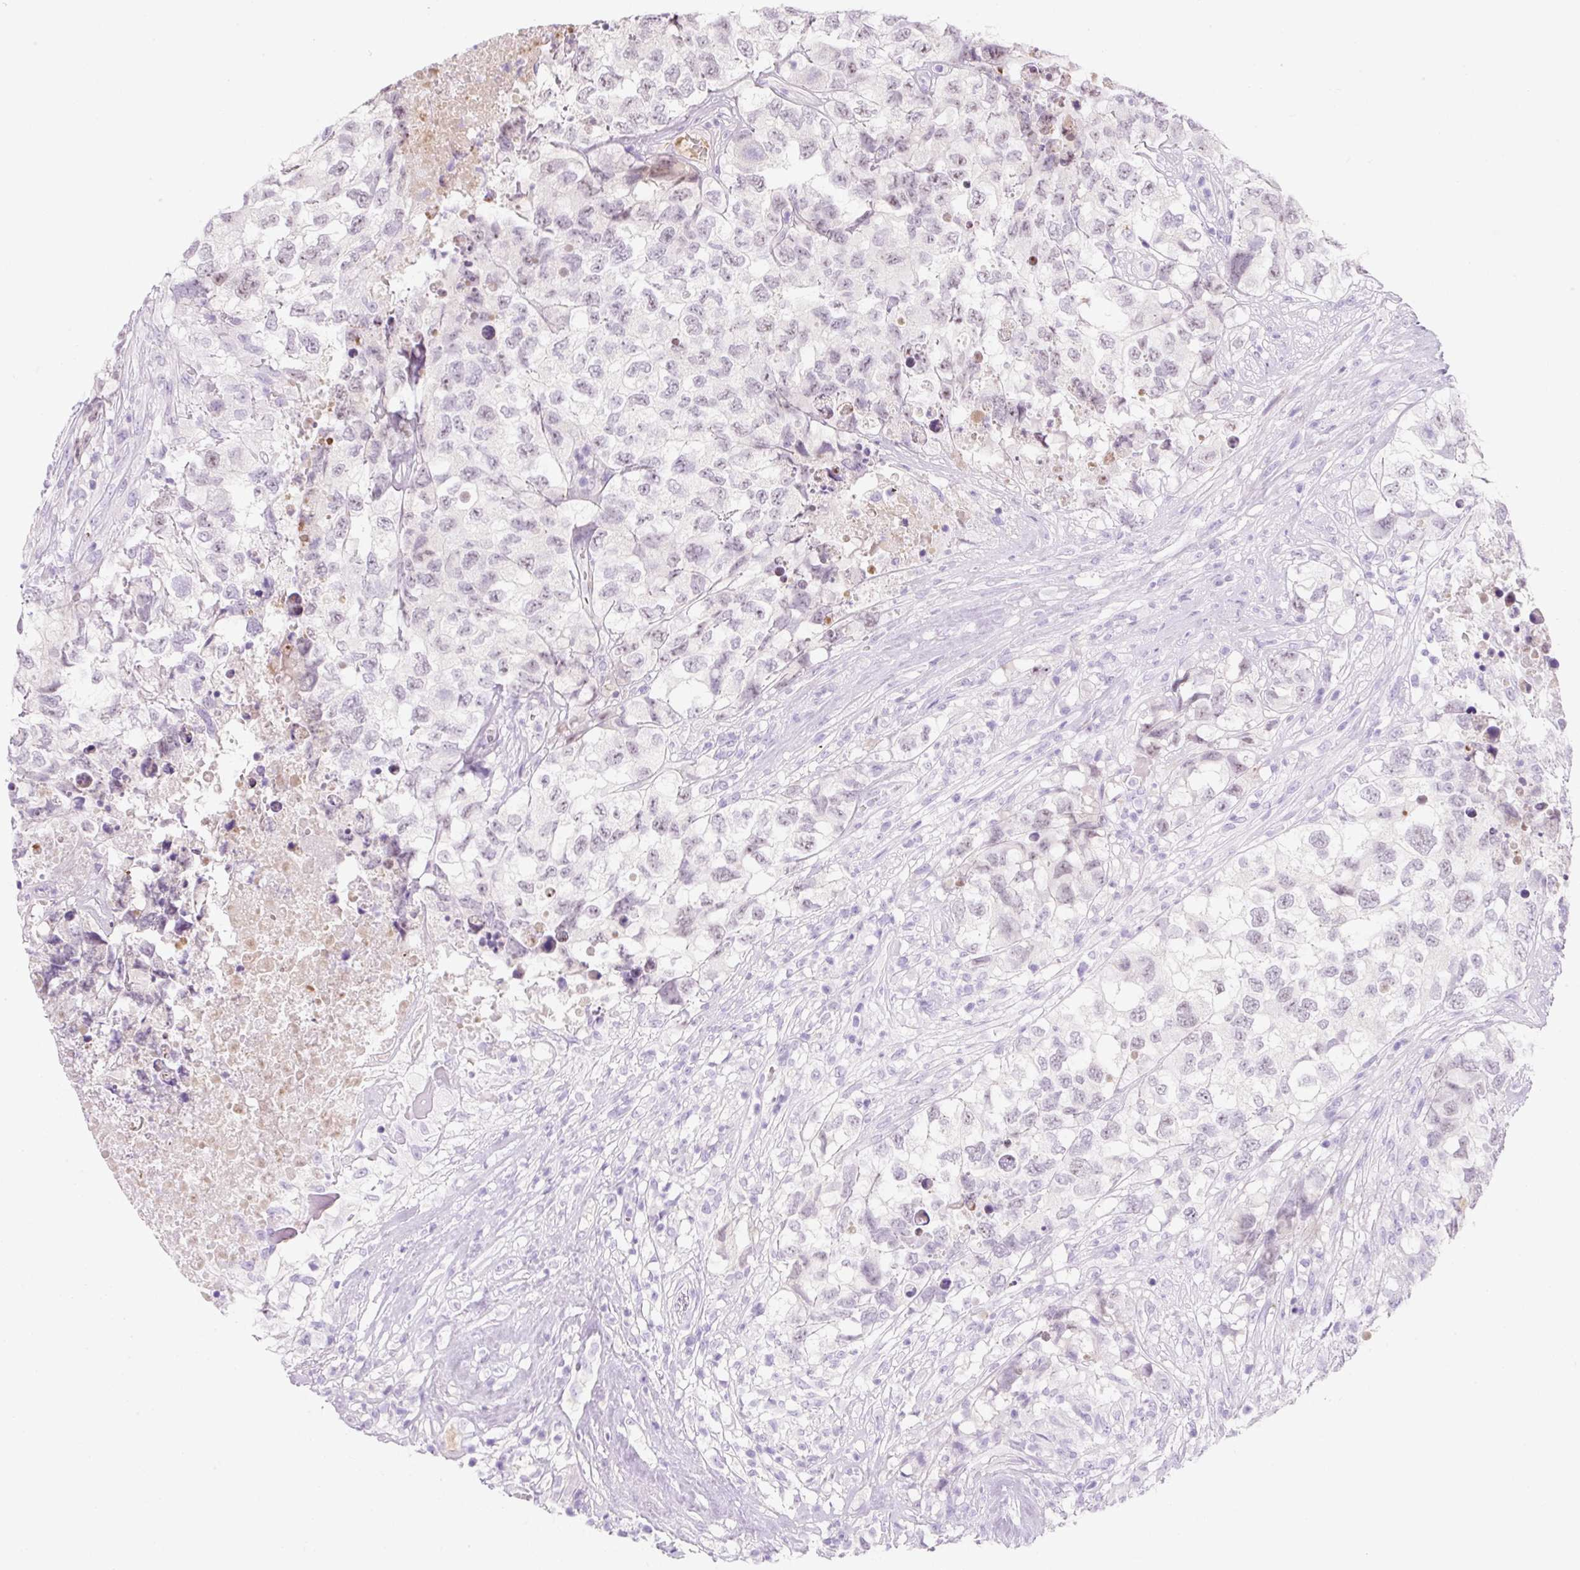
{"staining": {"intensity": "weak", "quantity": "<25%", "location": "nuclear"}, "tissue": "testis cancer", "cell_type": "Tumor cells", "image_type": "cancer", "snomed": [{"axis": "morphology", "description": "Carcinoma, Embryonal, NOS"}, {"axis": "topography", "description": "Testis"}], "caption": "Tumor cells are negative for protein expression in human testis cancer (embryonal carcinoma).", "gene": "ZNF121", "patient": {"sex": "male", "age": 83}}